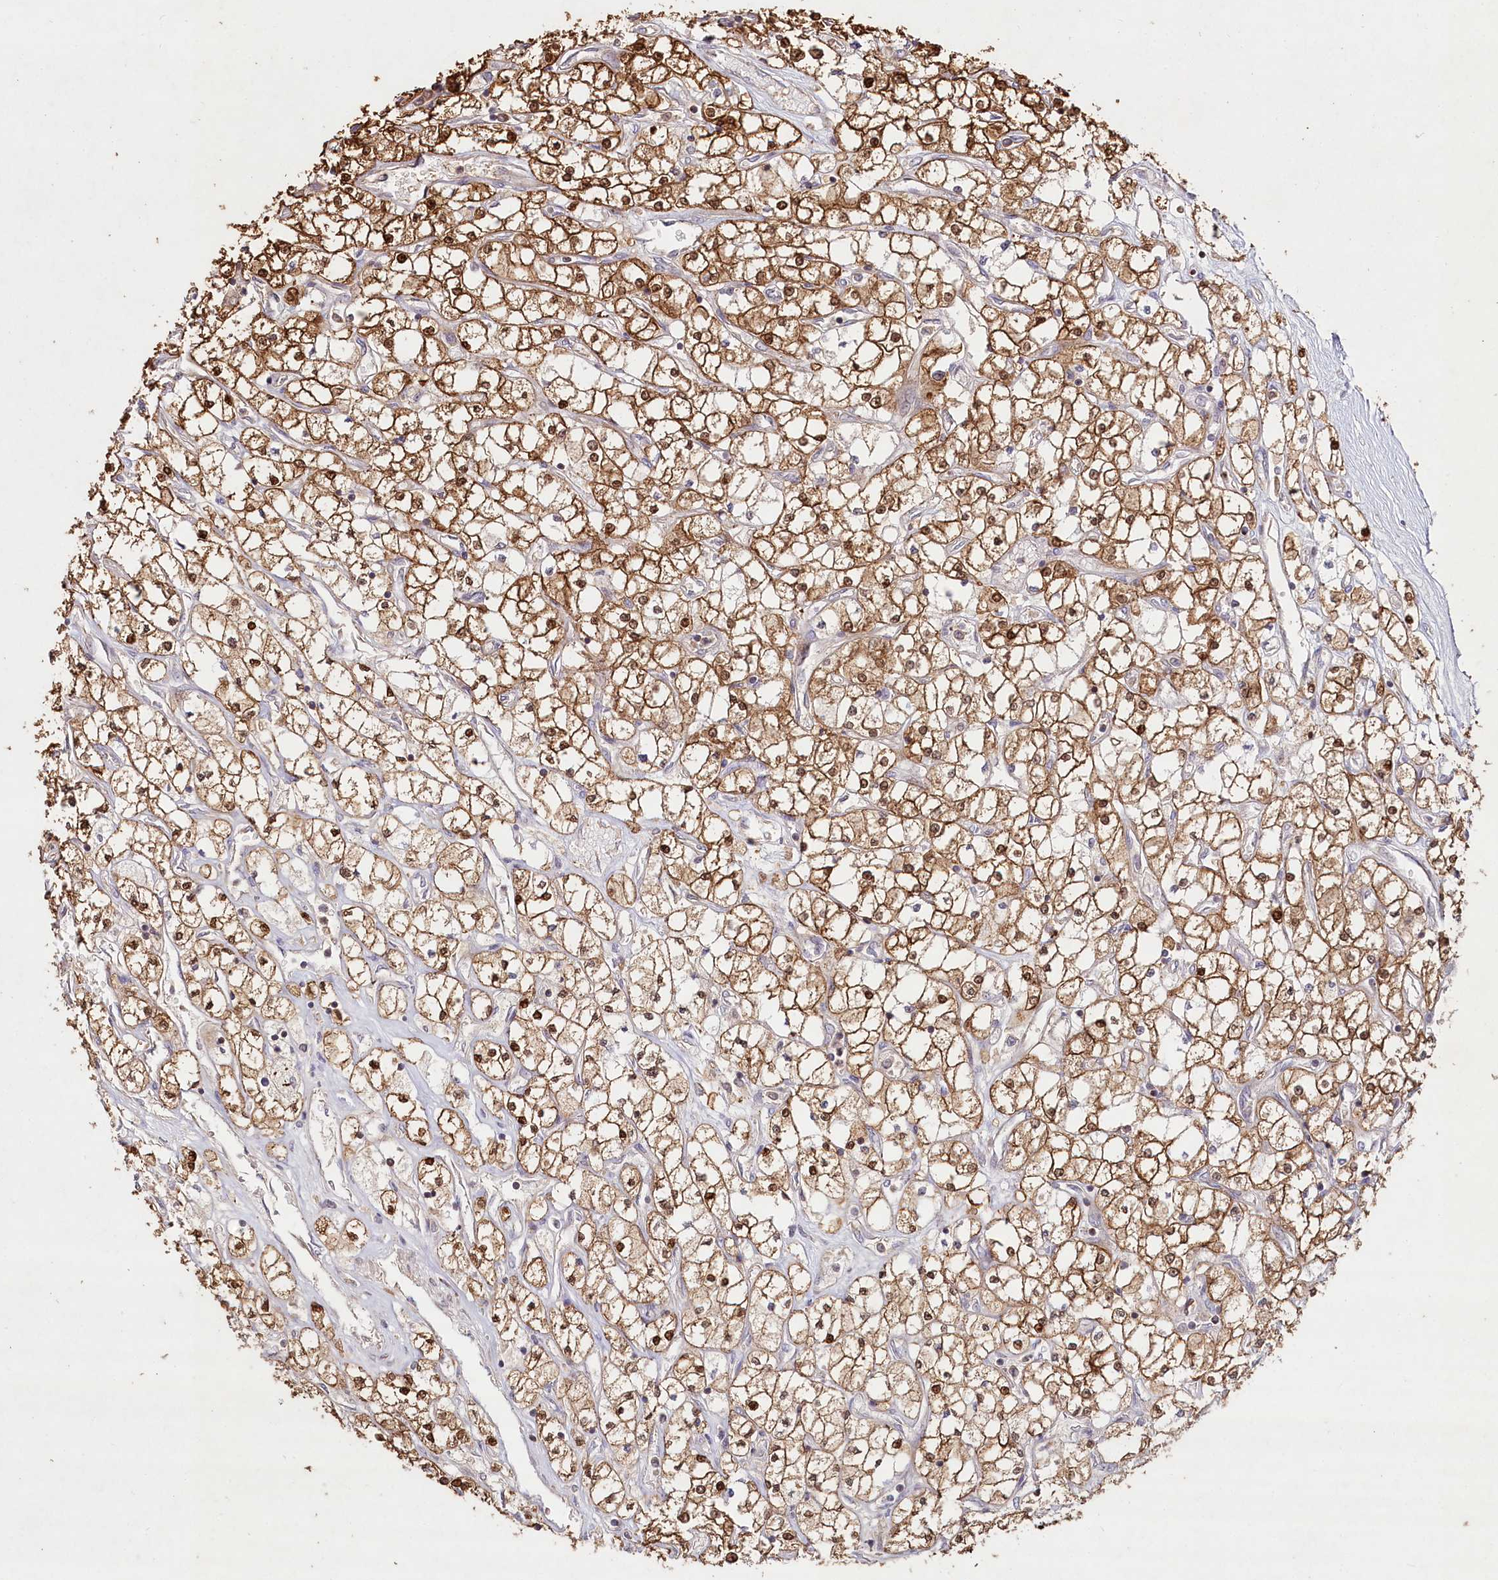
{"staining": {"intensity": "moderate", "quantity": ">75%", "location": "cytoplasmic/membranous,nuclear"}, "tissue": "renal cancer", "cell_type": "Tumor cells", "image_type": "cancer", "snomed": [{"axis": "morphology", "description": "Adenocarcinoma, NOS"}, {"axis": "topography", "description": "Kidney"}], "caption": "Tumor cells demonstrate moderate cytoplasmic/membranous and nuclear positivity in about >75% of cells in renal adenocarcinoma.", "gene": "HAL", "patient": {"sex": "male", "age": 80}}